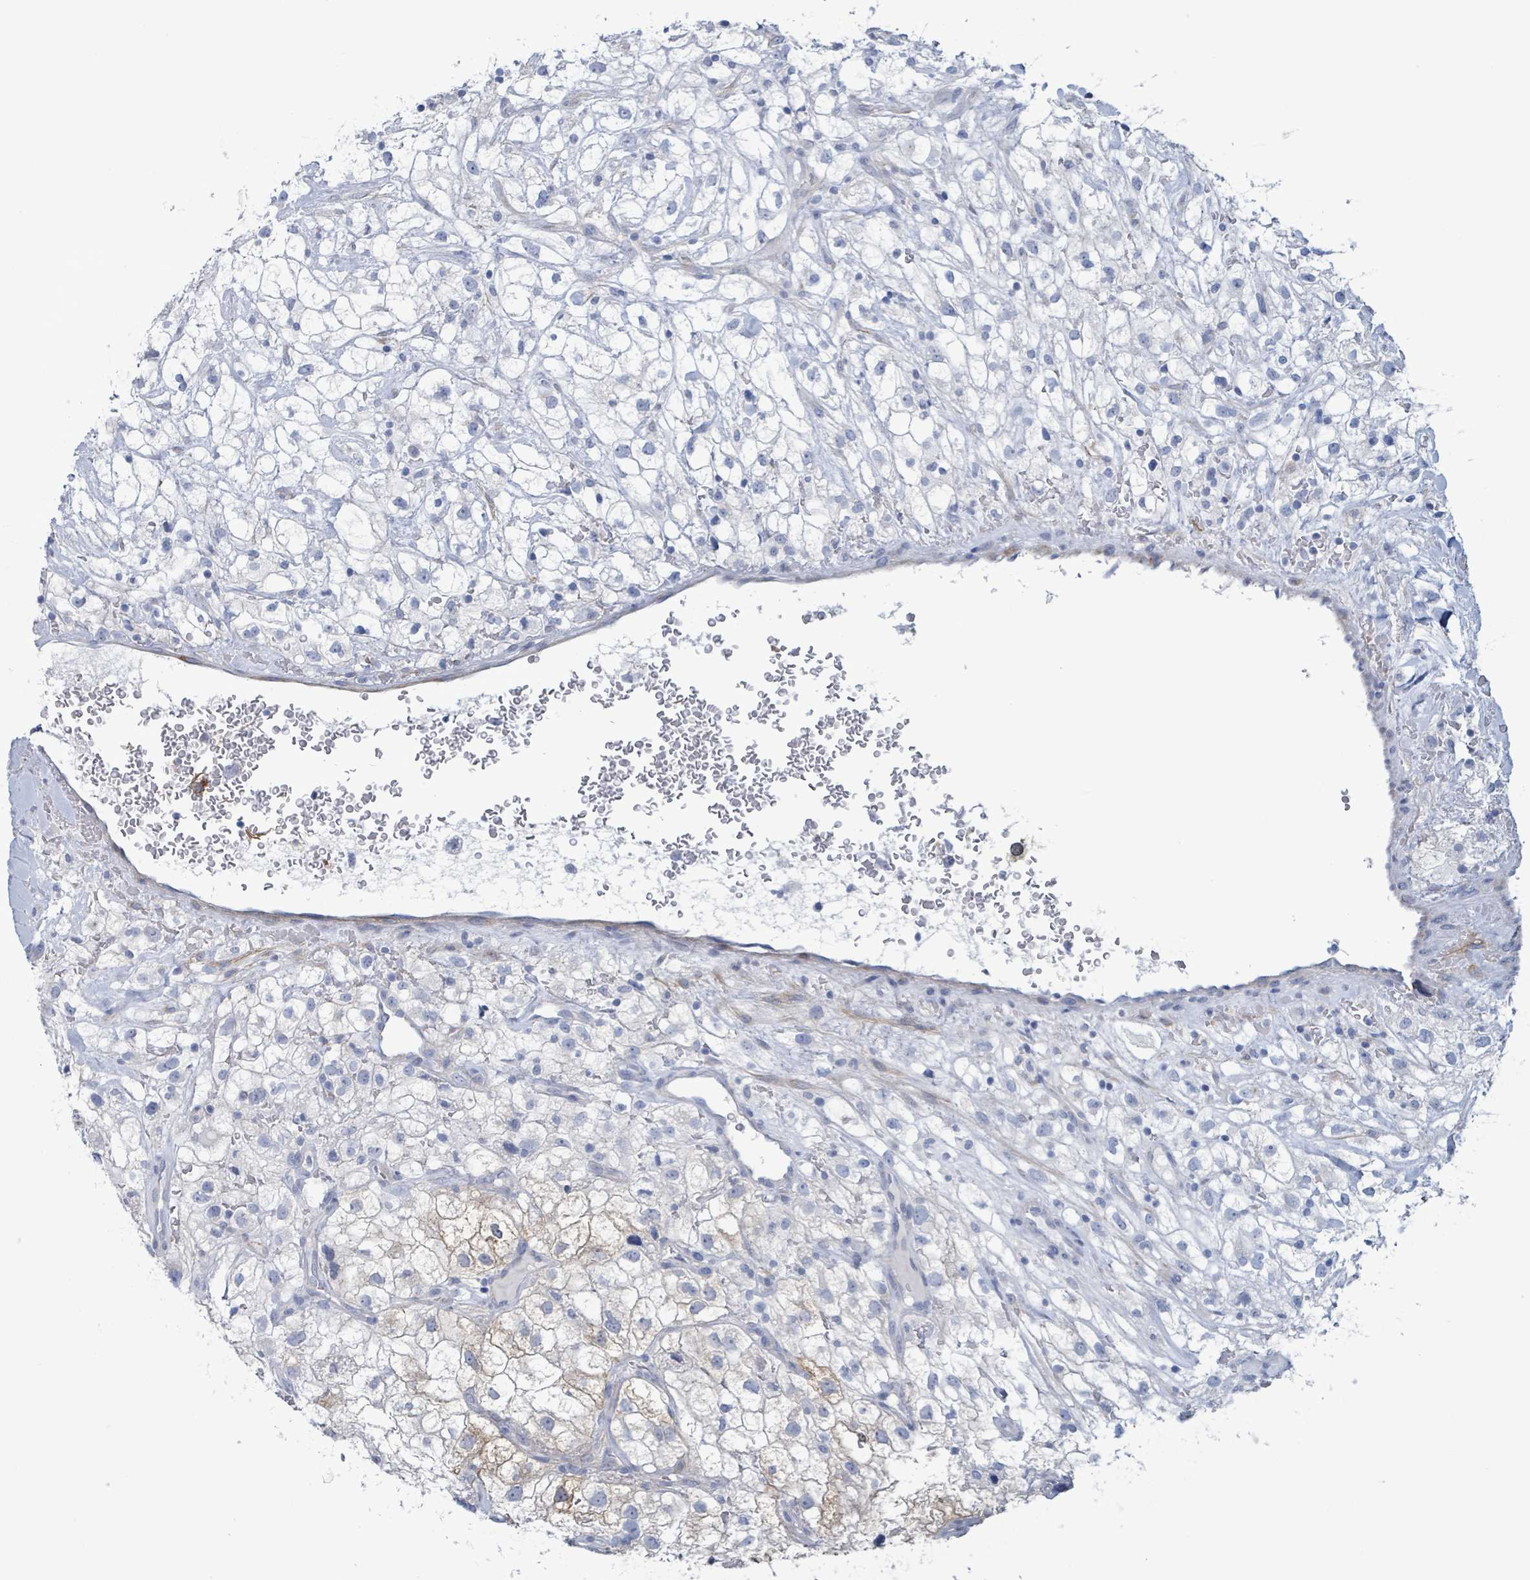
{"staining": {"intensity": "negative", "quantity": "none", "location": "none"}, "tissue": "renal cancer", "cell_type": "Tumor cells", "image_type": "cancer", "snomed": [{"axis": "morphology", "description": "Adenocarcinoma, NOS"}, {"axis": "topography", "description": "Kidney"}], "caption": "Tumor cells show no significant staining in renal adenocarcinoma.", "gene": "PKLR", "patient": {"sex": "male", "age": 59}}